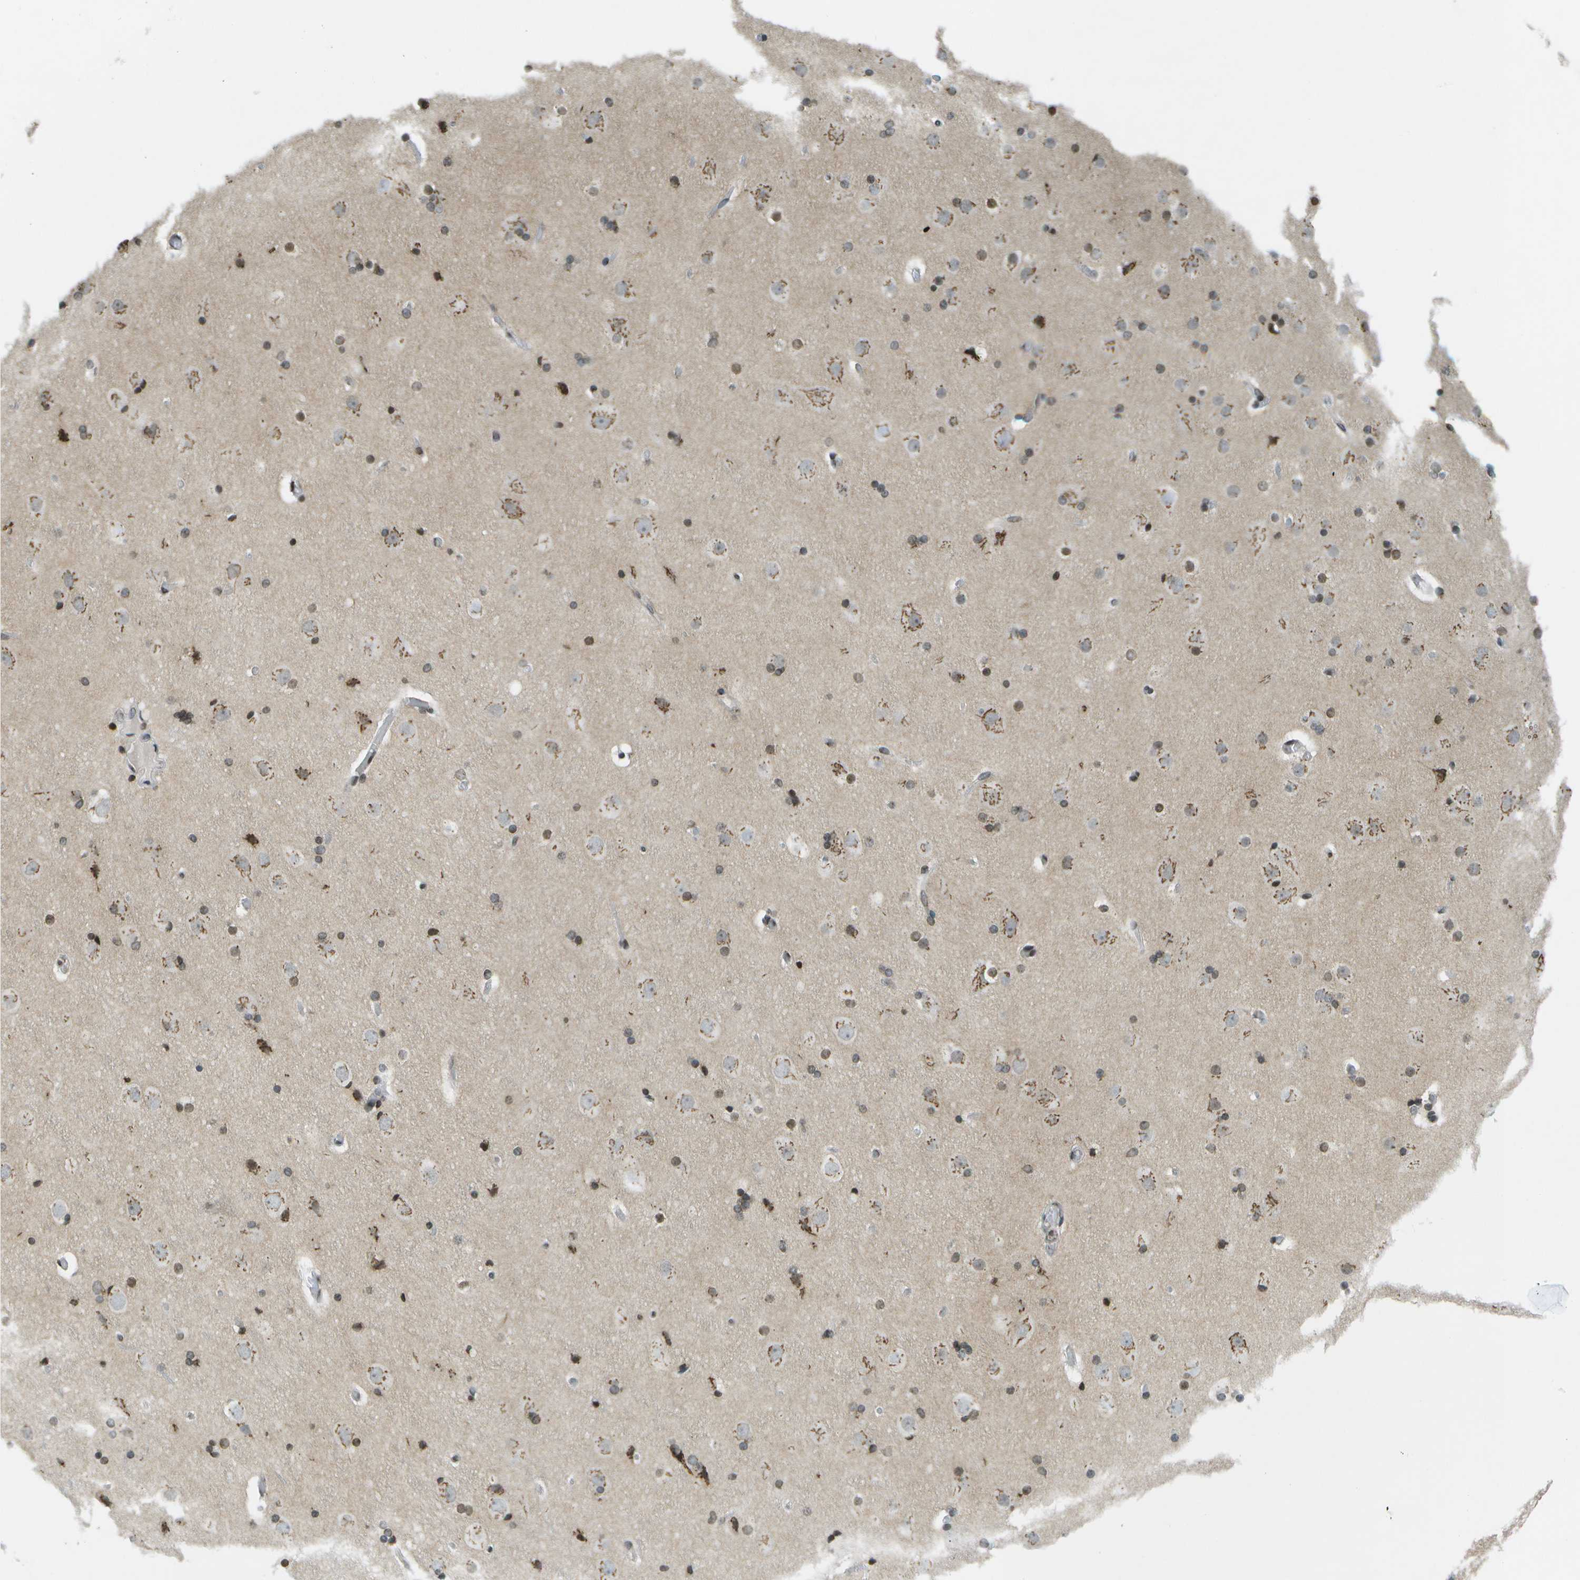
{"staining": {"intensity": "weak", "quantity": ">75%", "location": "cytoplasmic/membranous,nuclear"}, "tissue": "cerebral cortex", "cell_type": "Endothelial cells", "image_type": "normal", "snomed": [{"axis": "morphology", "description": "Normal tissue, NOS"}, {"axis": "topography", "description": "Cerebral cortex"}], "caption": "Immunohistochemical staining of normal human cerebral cortex displays >75% levels of weak cytoplasmic/membranous,nuclear protein positivity in about >75% of endothelial cells.", "gene": "EVC", "patient": {"sex": "male", "age": 57}}